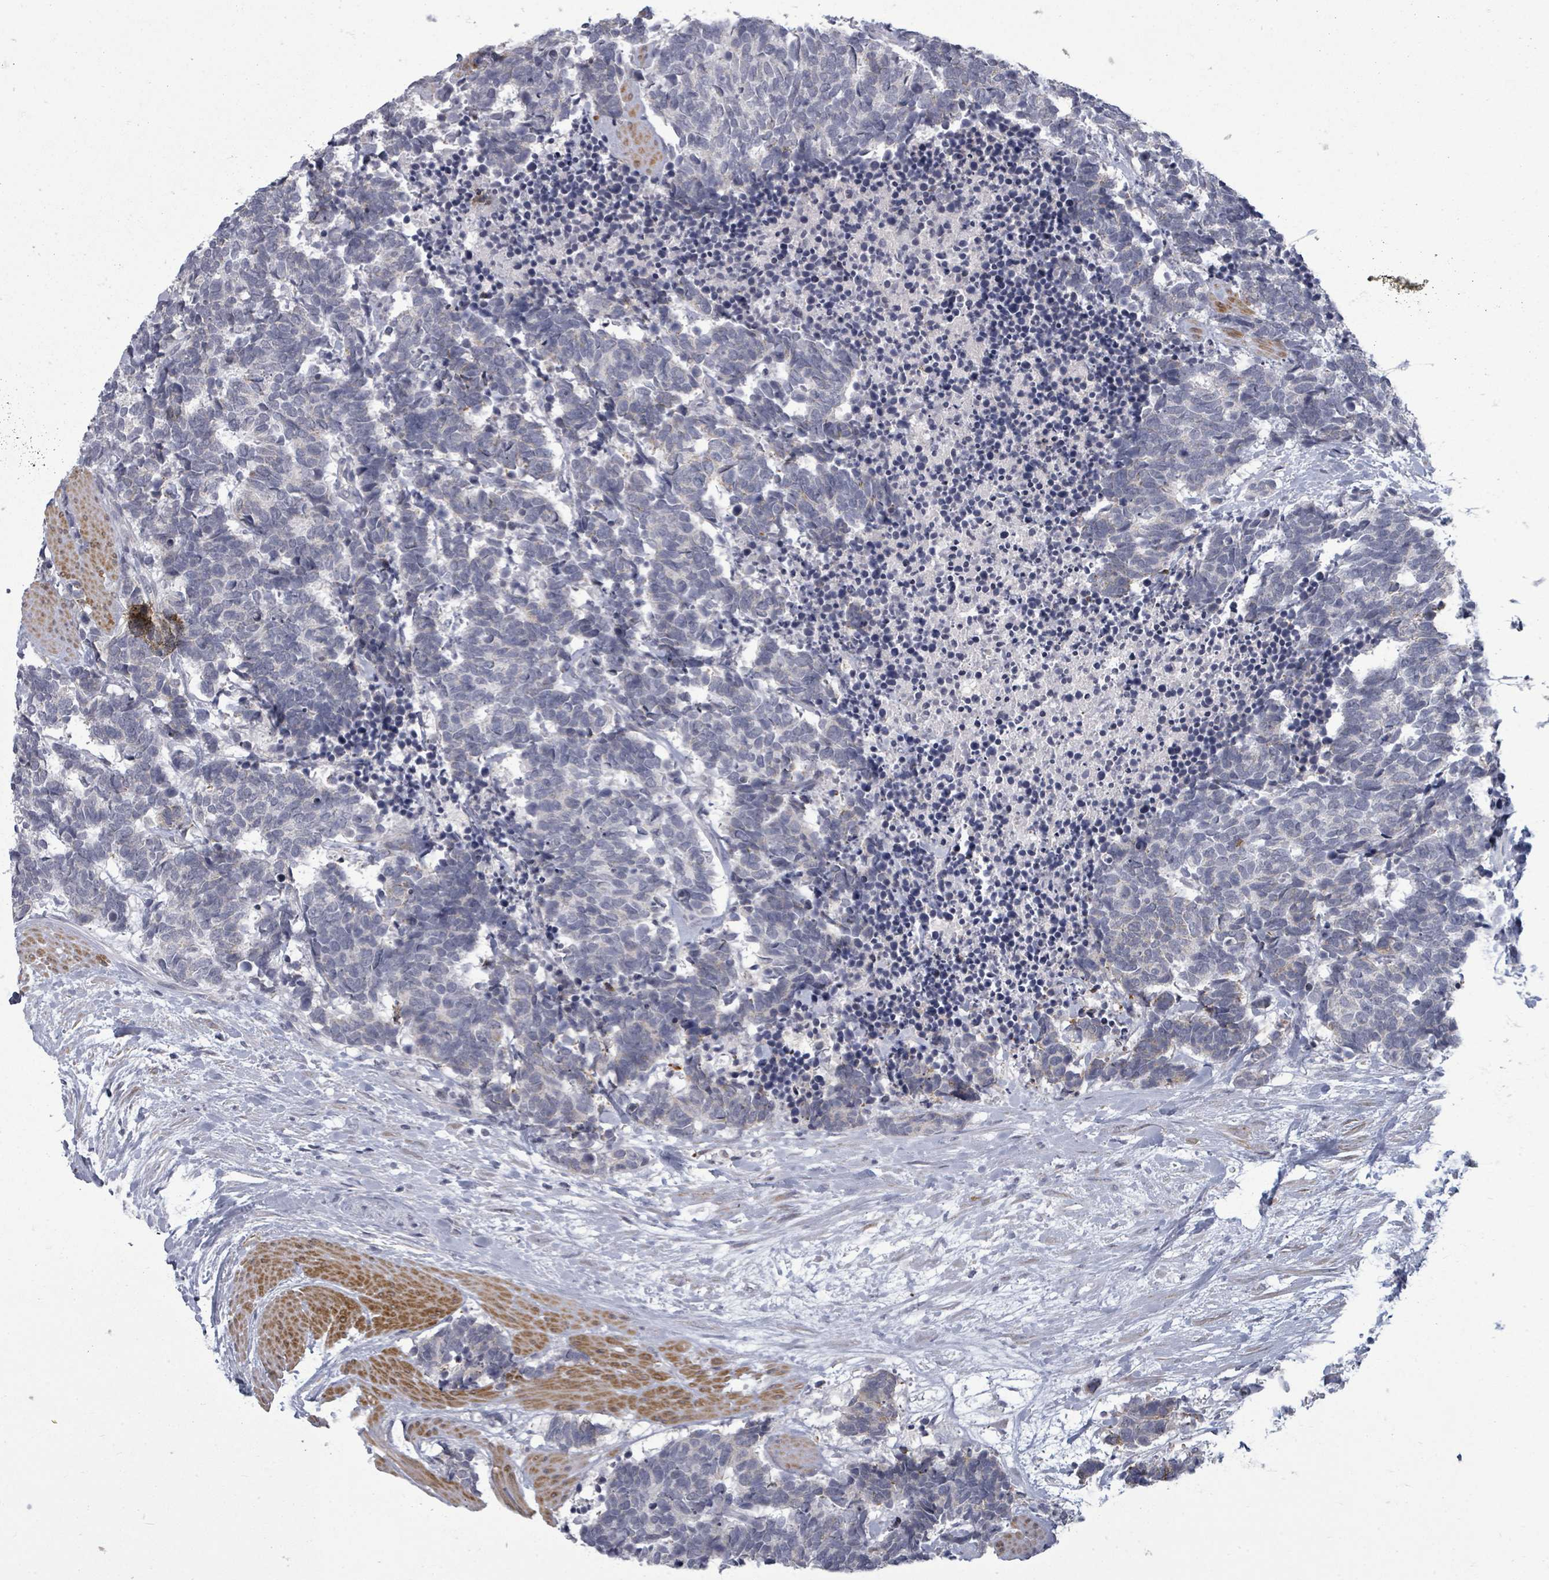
{"staining": {"intensity": "negative", "quantity": "none", "location": "none"}, "tissue": "carcinoid", "cell_type": "Tumor cells", "image_type": "cancer", "snomed": [{"axis": "morphology", "description": "Carcinoma, NOS"}, {"axis": "morphology", "description": "Carcinoid, malignant, NOS"}, {"axis": "topography", "description": "Prostate"}], "caption": "The photomicrograph reveals no staining of tumor cells in malignant carcinoid.", "gene": "PTPN20", "patient": {"sex": "male", "age": 57}}